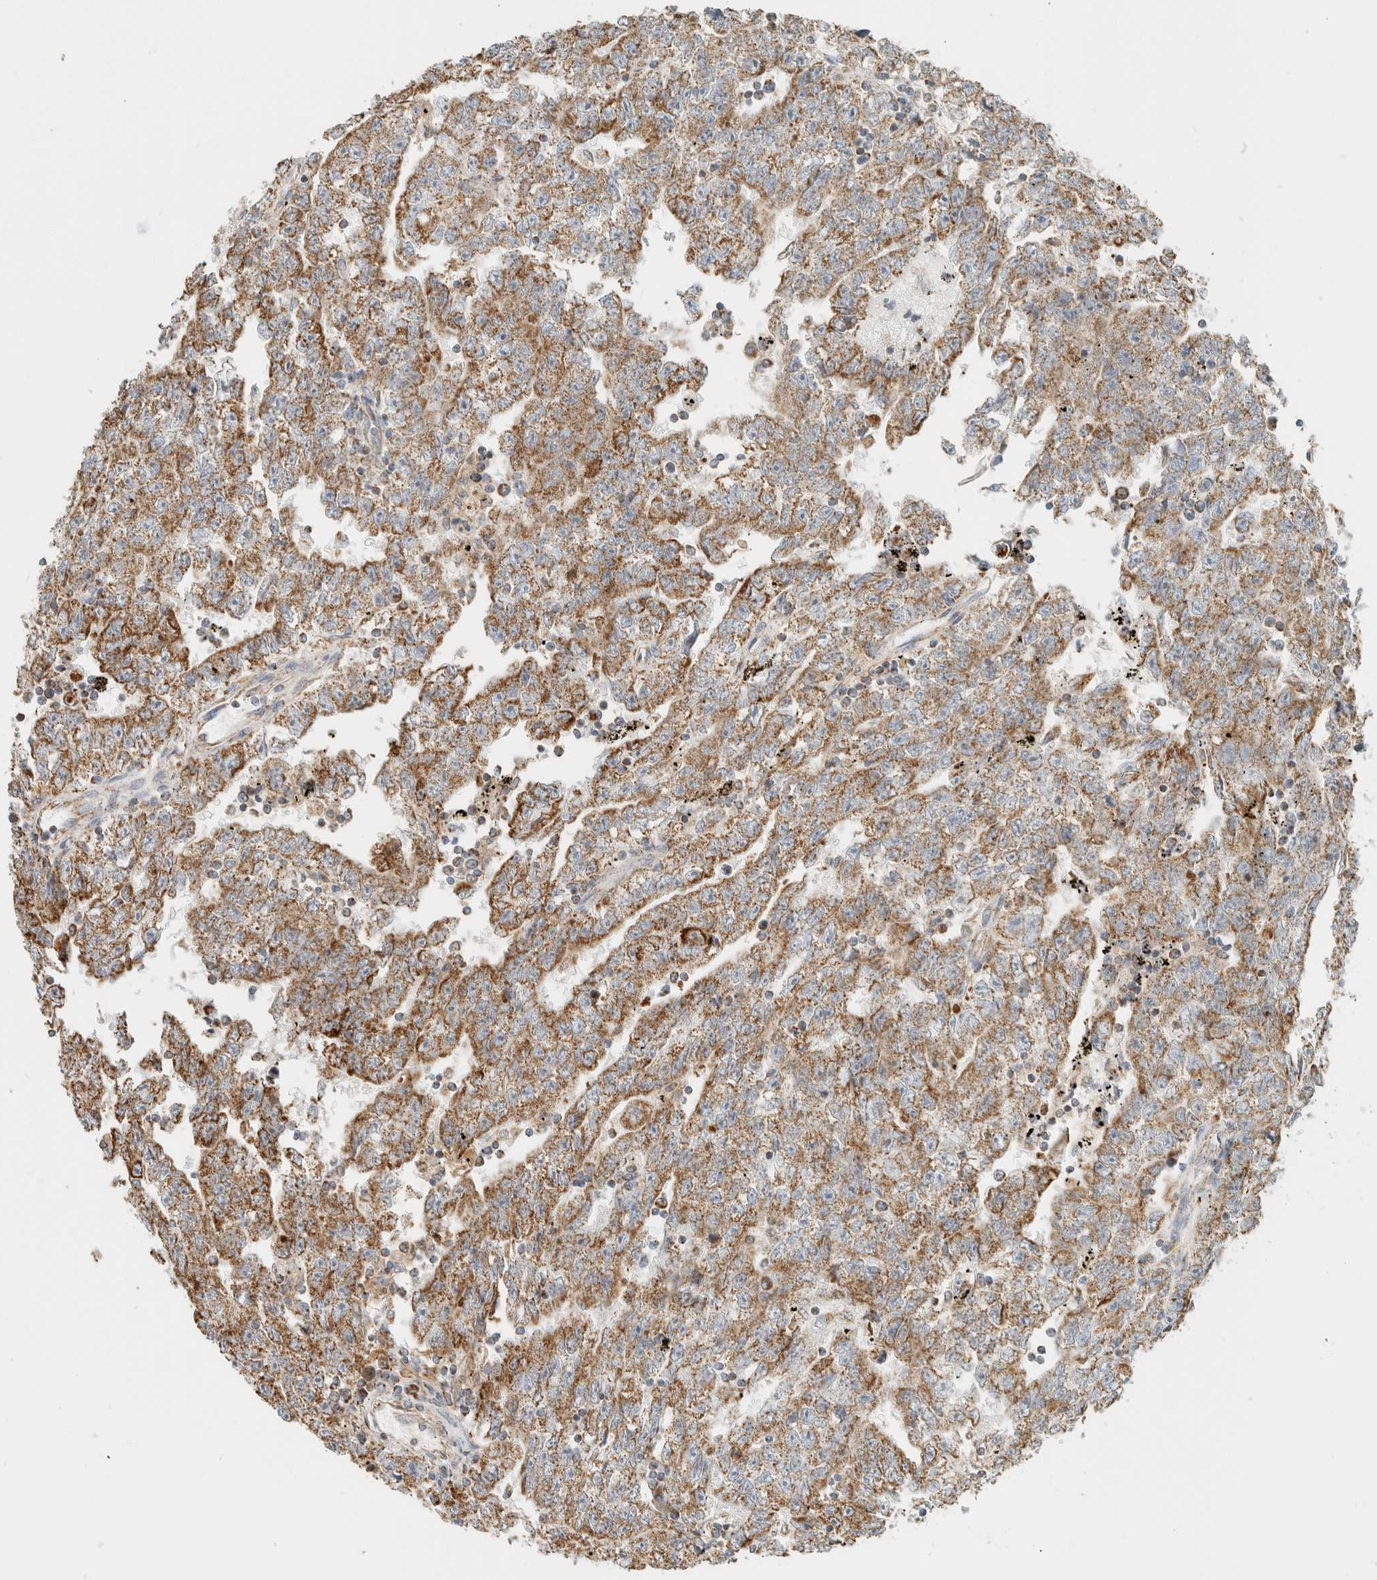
{"staining": {"intensity": "moderate", "quantity": ">75%", "location": "cytoplasmic/membranous"}, "tissue": "testis cancer", "cell_type": "Tumor cells", "image_type": "cancer", "snomed": [{"axis": "morphology", "description": "Carcinoma, Embryonal, NOS"}, {"axis": "topography", "description": "Testis"}], "caption": "Tumor cells demonstrate medium levels of moderate cytoplasmic/membranous staining in about >75% of cells in human testis cancer (embryonal carcinoma). The protein is shown in brown color, while the nuclei are stained blue.", "gene": "CAPG", "patient": {"sex": "male", "age": 25}}